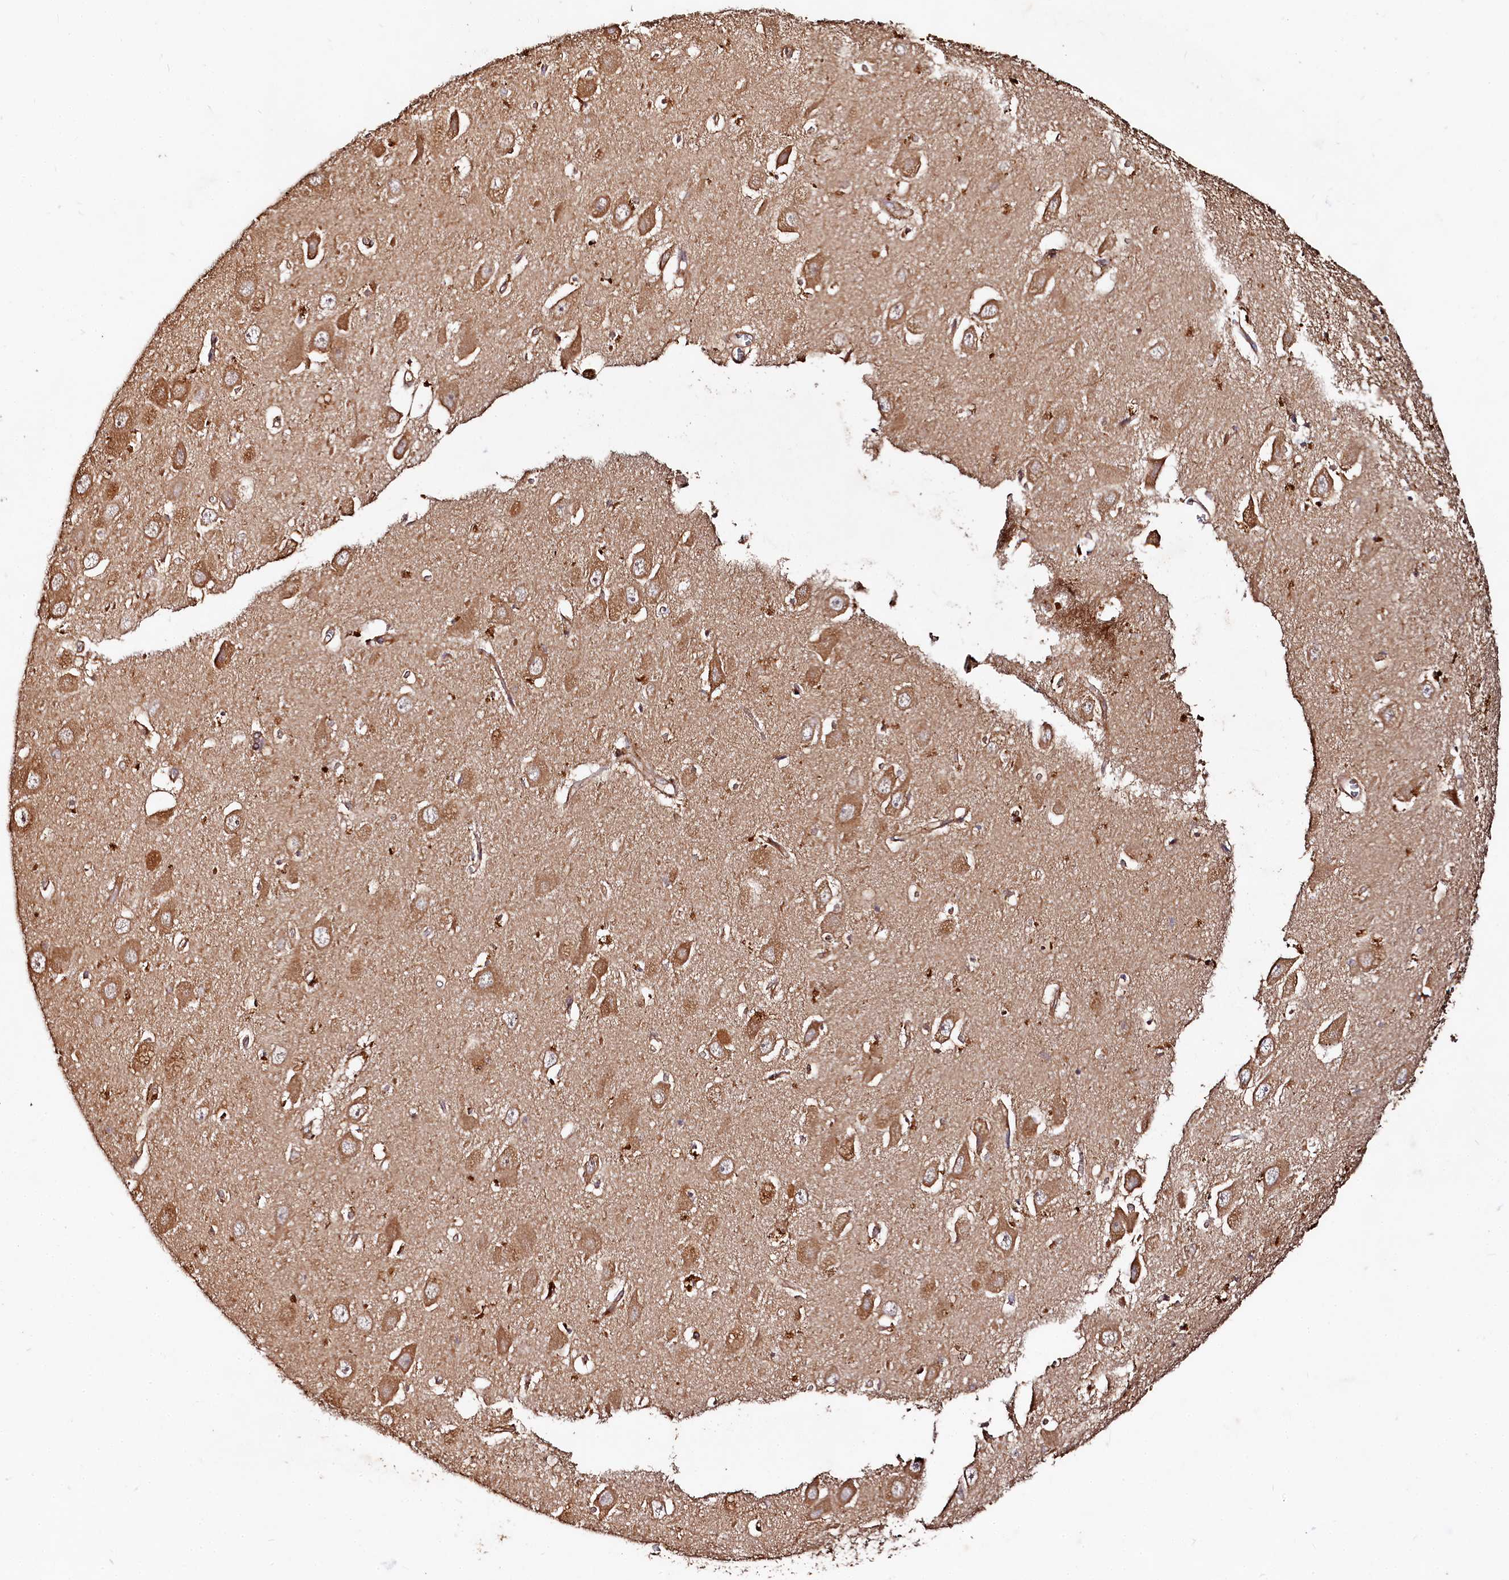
{"staining": {"intensity": "moderate", "quantity": "25%-75%", "location": "cytoplasmic/membranous"}, "tissue": "hippocampus", "cell_type": "Glial cells", "image_type": "normal", "snomed": [{"axis": "morphology", "description": "Normal tissue, NOS"}, {"axis": "topography", "description": "Hippocampus"}], "caption": "Immunohistochemistry (IHC) of benign hippocampus reveals medium levels of moderate cytoplasmic/membranous positivity in approximately 25%-75% of glial cells.", "gene": "WDR73", "patient": {"sex": "female", "age": 64}}